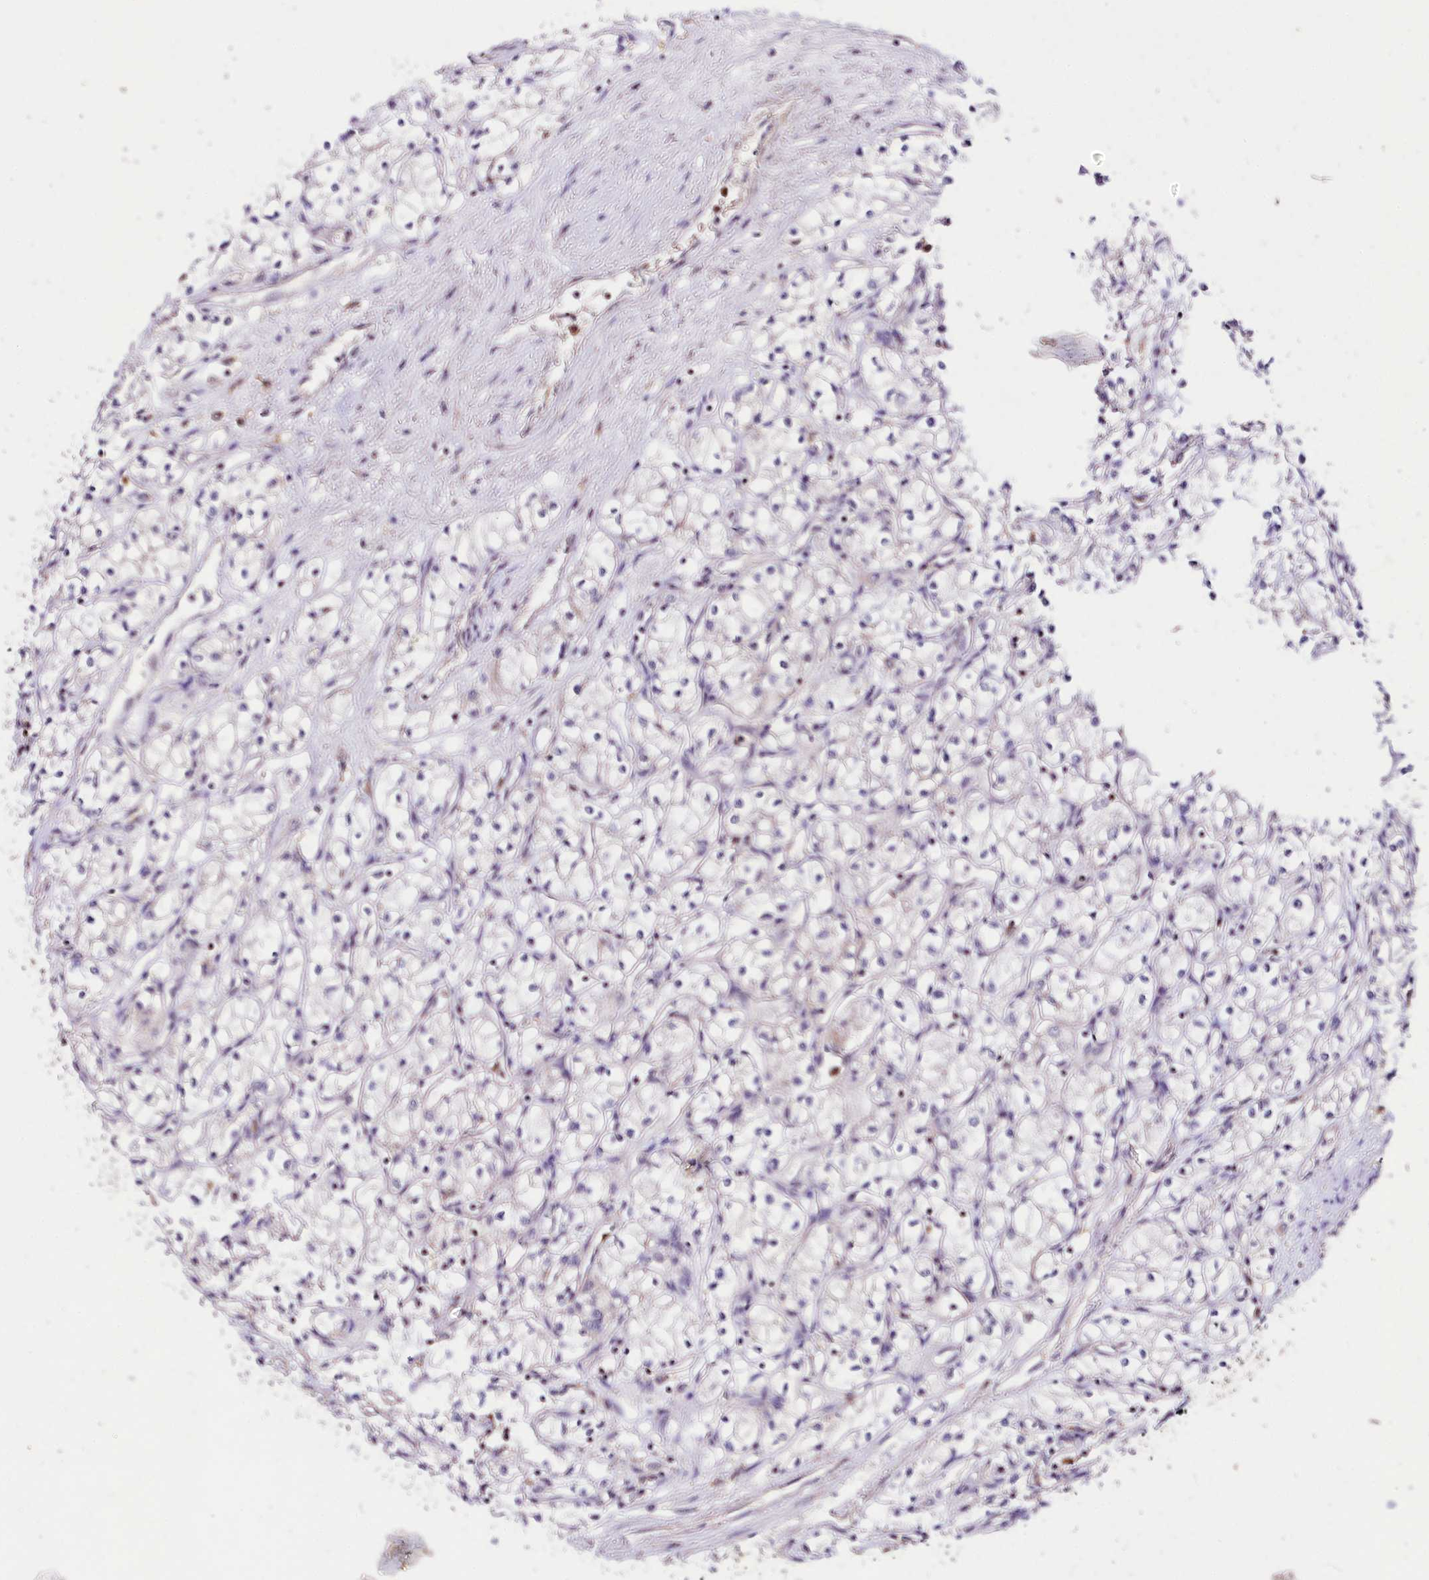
{"staining": {"intensity": "negative", "quantity": "none", "location": "none"}, "tissue": "renal cancer", "cell_type": "Tumor cells", "image_type": "cancer", "snomed": [{"axis": "morphology", "description": "Adenocarcinoma, NOS"}, {"axis": "topography", "description": "Kidney"}], "caption": "Immunohistochemistry (IHC) micrograph of neoplastic tissue: renal adenocarcinoma stained with DAB displays no significant protein positivity in tumor cells. The staining was performed using DAB (3,3'-diaminobenzidine) to visualize the protein expression in brown, while the nuclei were stained in blue with hematoxylin (Magnification: 20x).", "gene": "TAFAZZIN", "patient": {"sex": "male", "age": 59}}